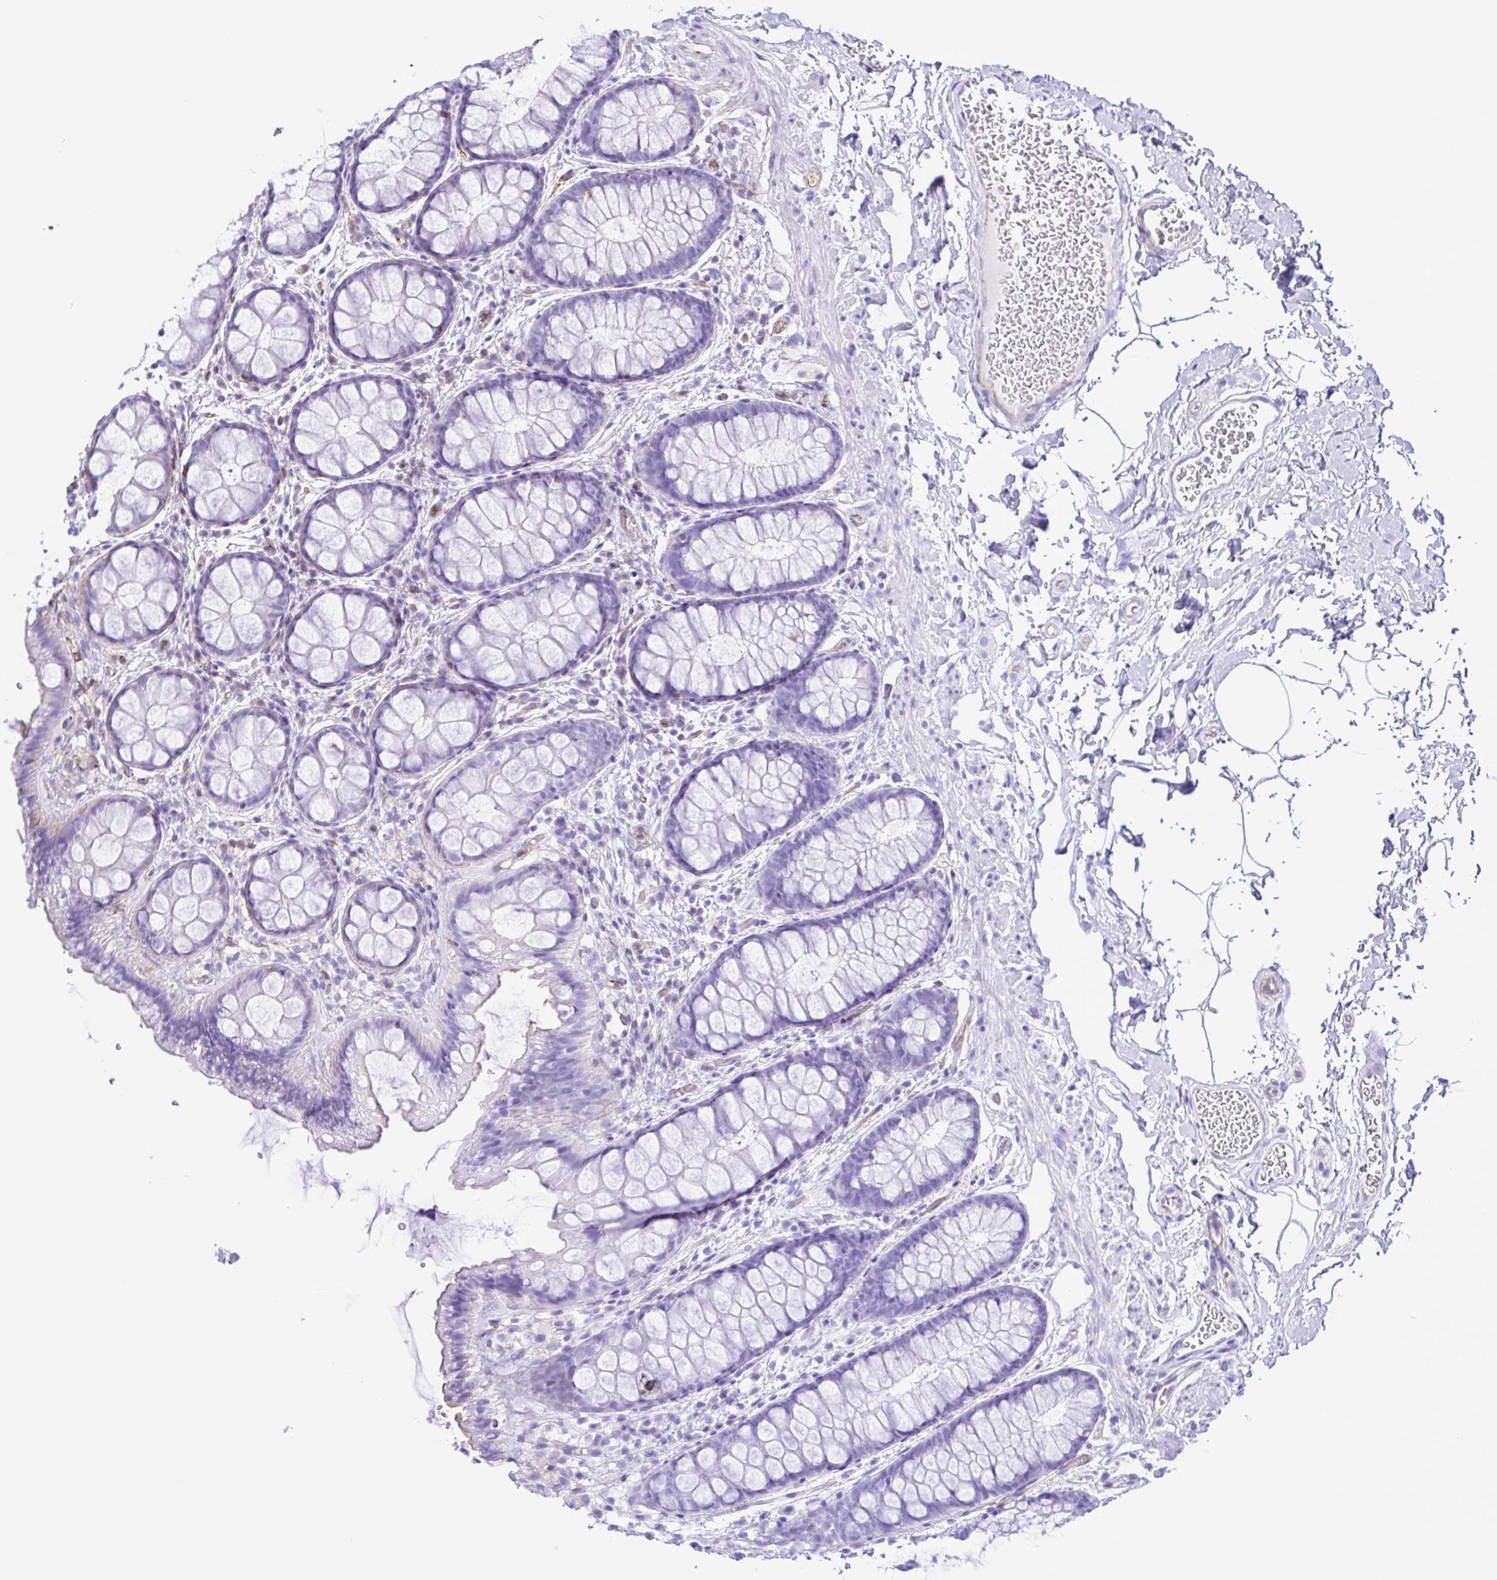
{"staining": {"intensity": "negative", "quantity": "none", "location": "none"}, "tissue": "rectum", "cell_type": "Glandular cells", "image_type": "normal", "snomed": [{"axis": "morphology", "description": "Normal tissue, NOS"}, {"axis": "topography", "description": "Rectum"}], "caption": "Micrograph shows no protein staining in glandular cells of unremarkable rectum. (DAB (3,3'-diaminobenzidine) immunohistochemistry (IHC) visualized using brightfield microscopy, high magnification).", "gene": "FLT1", "patient": {"sex": "female", "age": 62}}